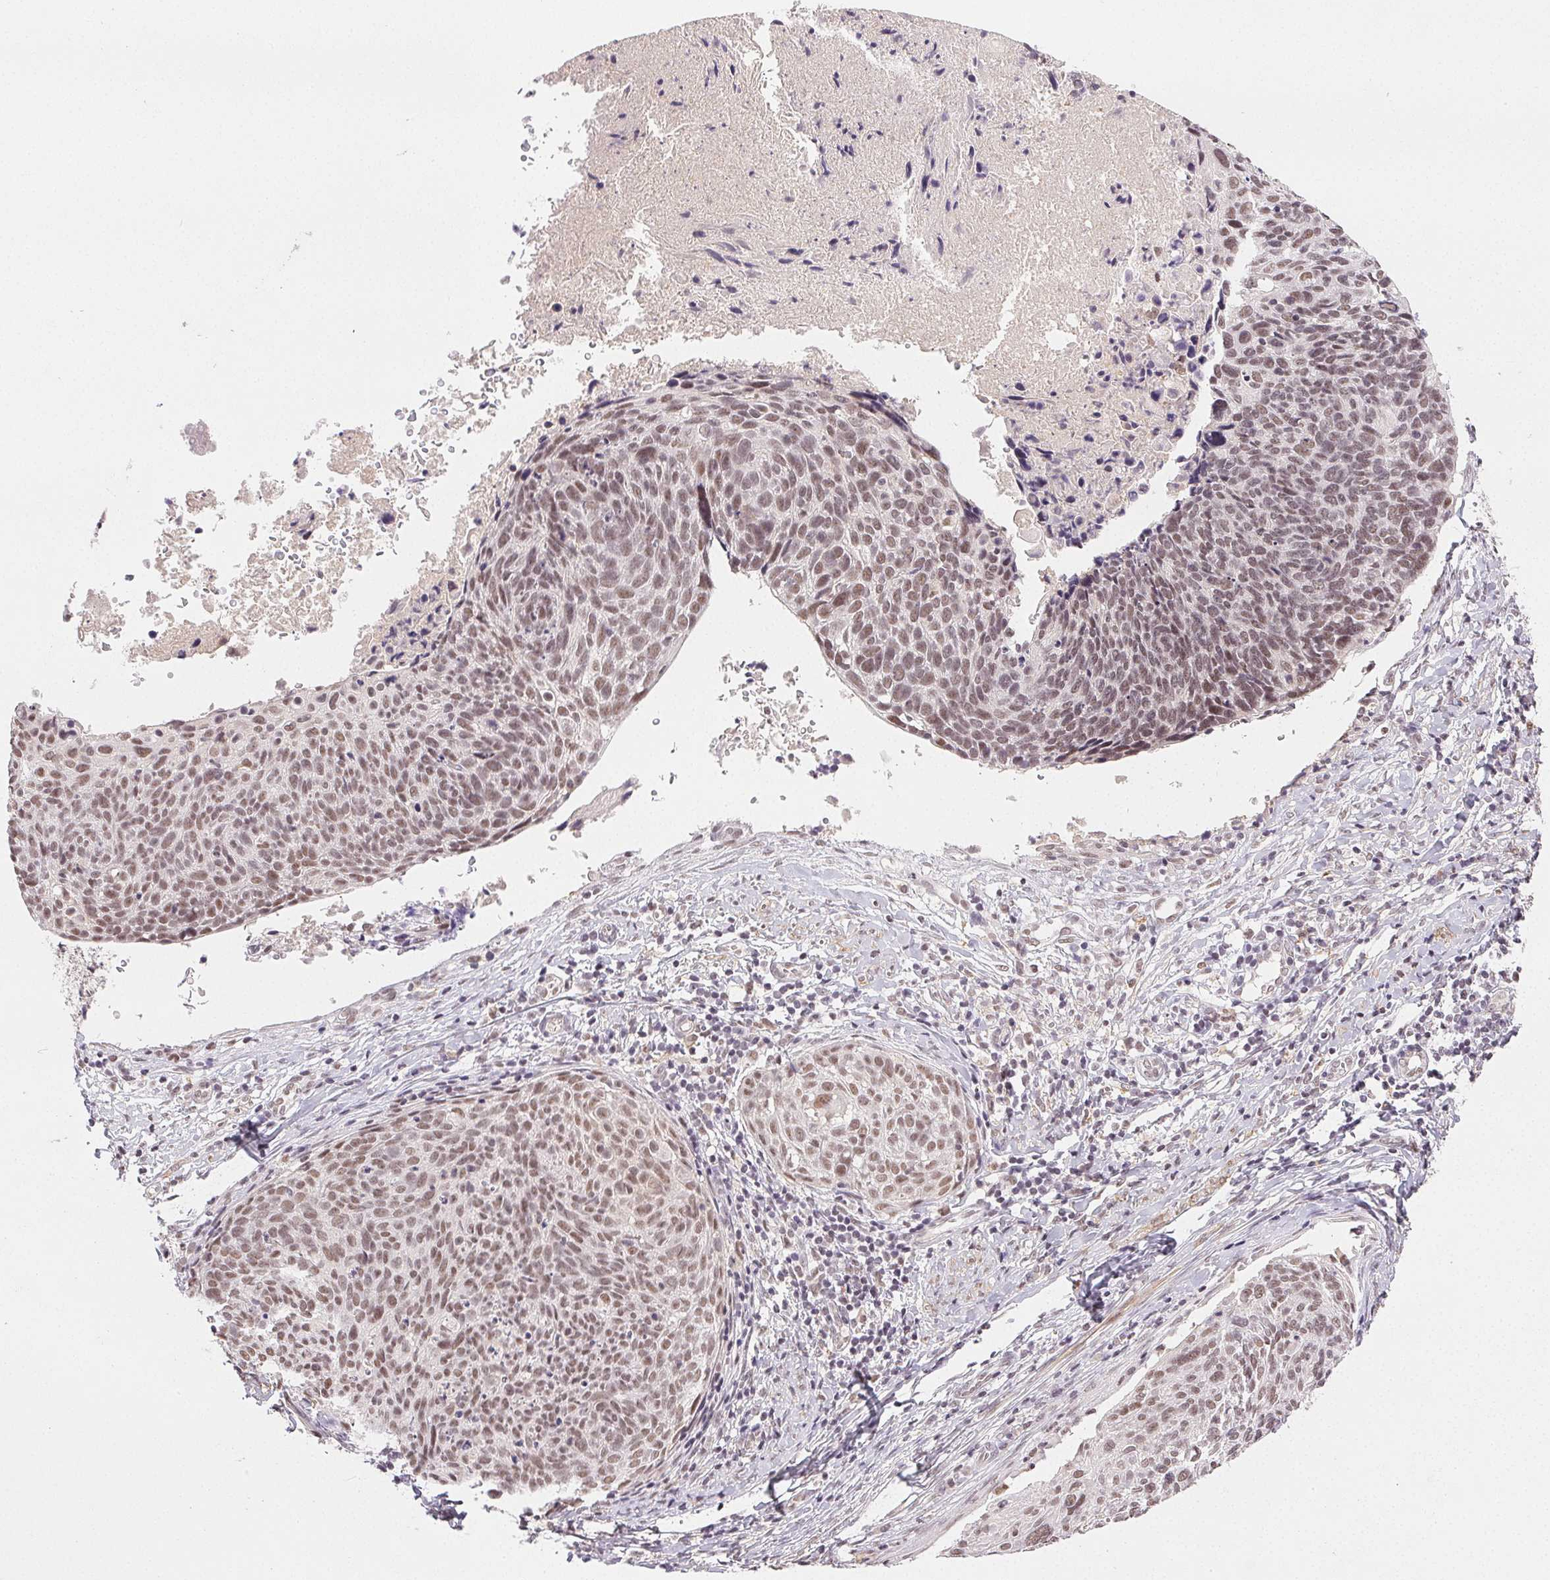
{"staining": {"intensity": "moderate", "quantity": ">75%", "location": "nuclear"}, "tissue": "cervical cancer", "cell_type": "Tumor cells", "image_type": "cancer", "snomed": [{"axis": "morphology", "description": "Squamous cell carcinoma, NOS"}, {"axis": "topography", "description": "Cervix"}], "caption": "Immunohistochemical staining of human cervical cancer (squamous cell carcinoma) displays medium levels of moderate nuclear positivity in approximately >75% of tumor cells. The staining is performed using DAB (3,3'-diaminobenzidine) brown chromogen to label protein expression. The nuclei are counter-stained blue using hematoxylin.", "gene": "PRPF18", "patient": {"sex": "female", "age": 49}}